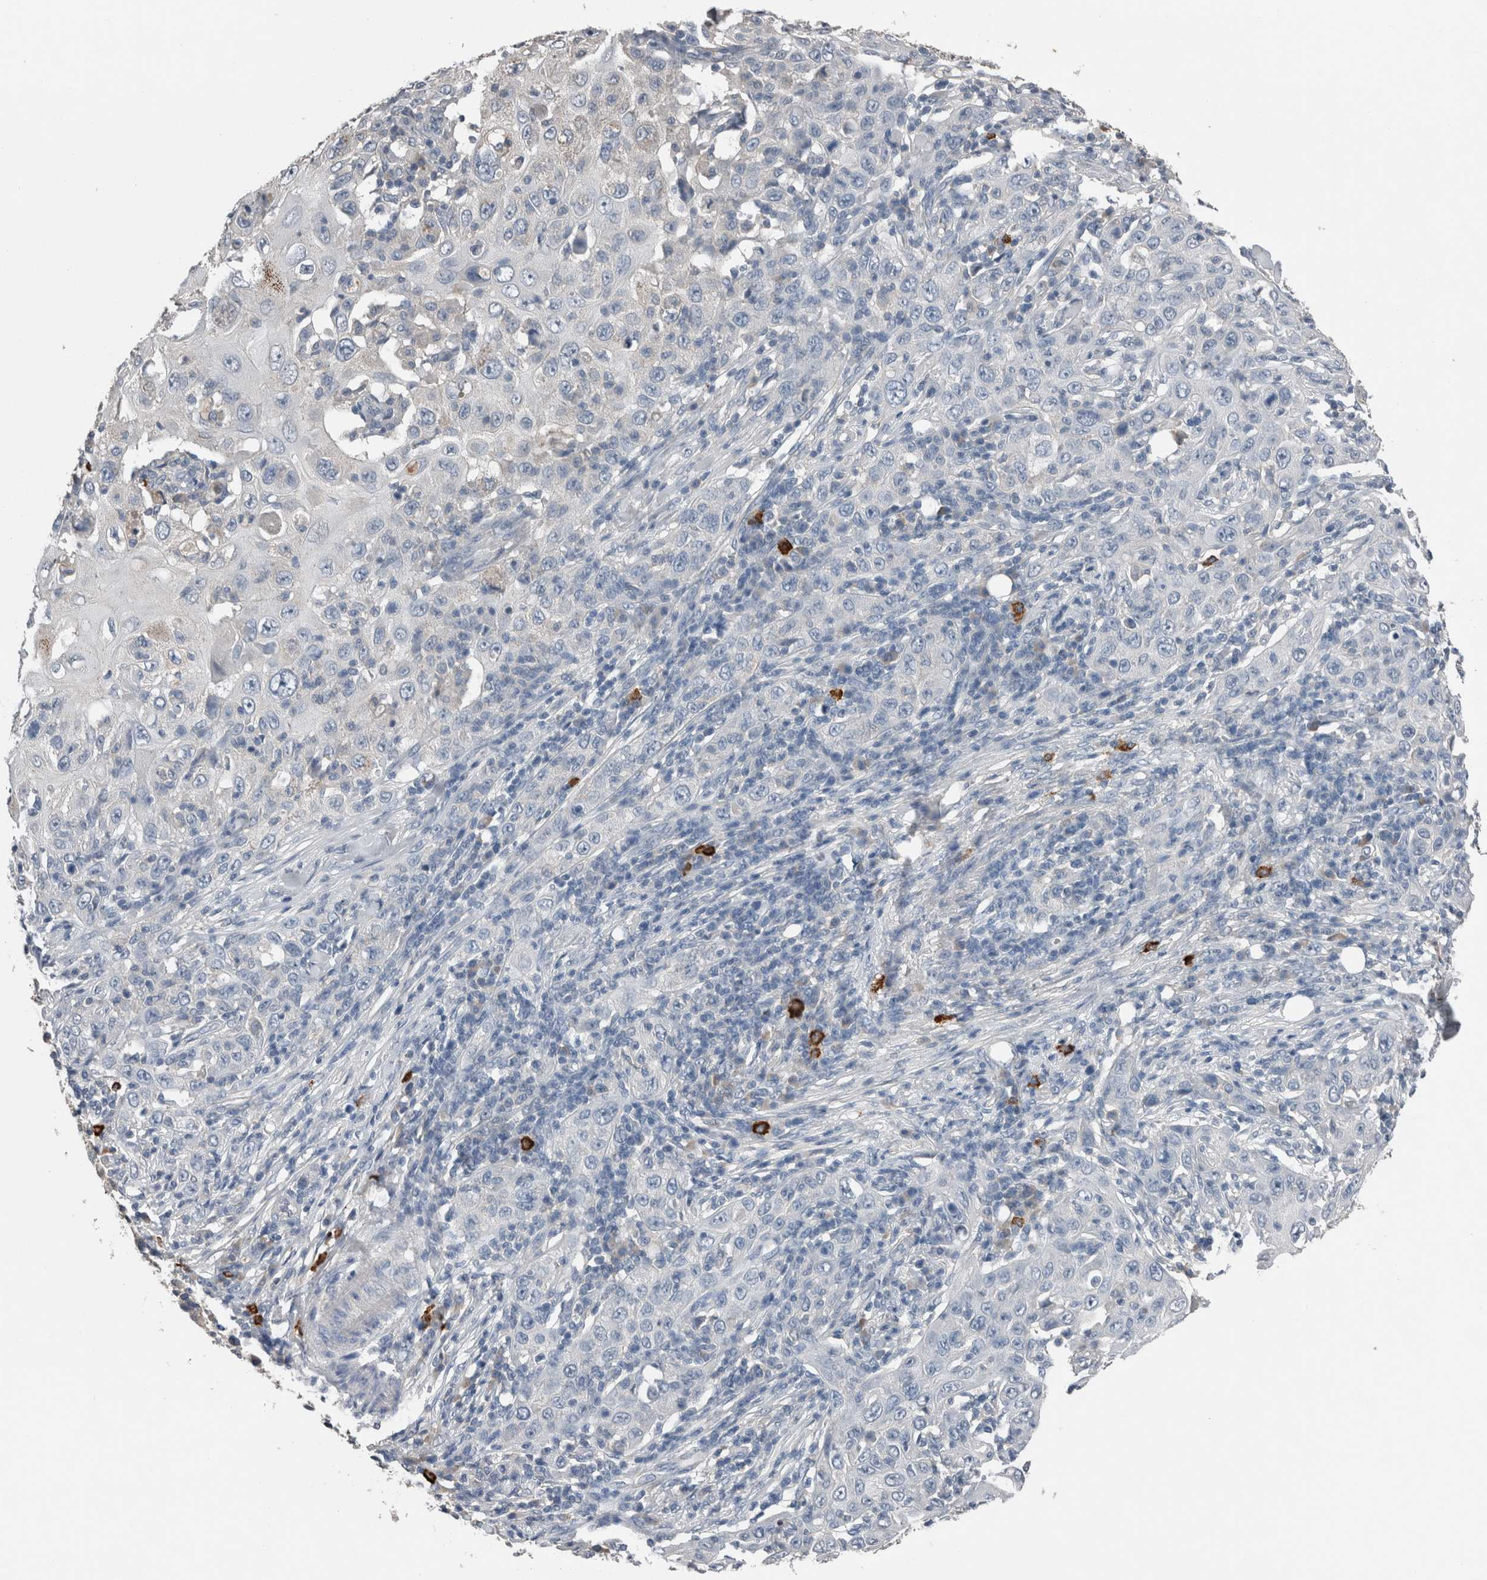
{"staining": {"intensity": "negative", "quantity": "none", "location": "none"}, "tissue": "skin cancer", "cell_type": "Tumor cells", "image_type": "cancer", "snomed": [{"axis": "morphology", "description": "Squamous cell carcinoma, NOS"}, {"axis": "topography", "description": "Skin"}], "caption": "An immunohistochemistry histopathology image of skin cancer (squamous cell carcinoma) is shown. There is no staining in tumor cells of skin cancer (squamous cell carcinoma).", "gene": "CRNN", "patient": {"sex": "female", "age": 88}}